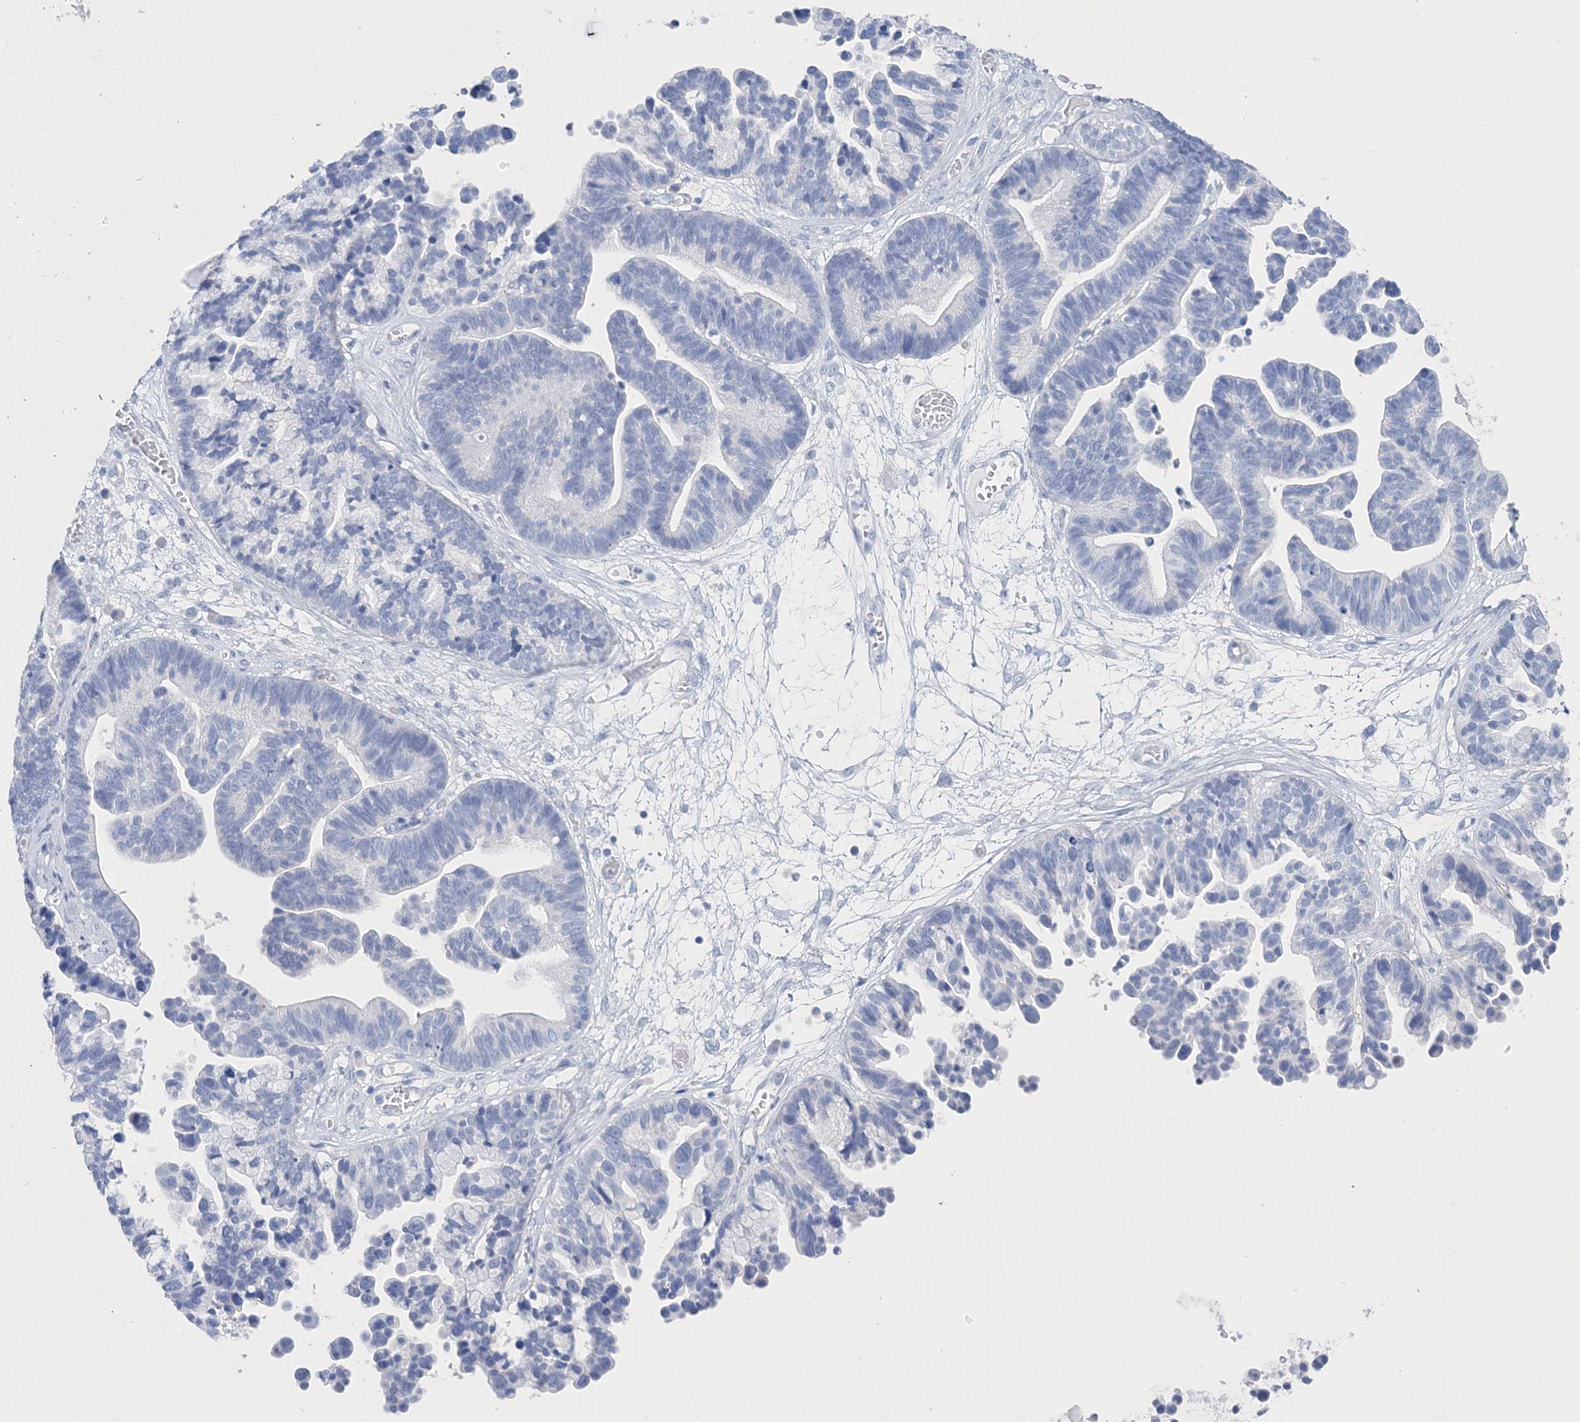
{"staining": {"intensity": "negative", "quantity": "none", "location": "none"}, "tissue": "ovarian cancer", "cell_type": "Tumor cells", "image_type": "cancer", "snomed": [{"axis": "morphology", "description": "Cystadenocarcinoma, serous, NOS"}, {"axis": "topography", "description": "Ovary"}], "caption": "Immunohistochemistry photomicrograph of neoplastic tissue: human ovarian cancer stained with DAB (3,3'-diaminobenzidine) reveals no significant protein positivity in tumor cells.", "gene": "TSPYL6", "patient": {"sex": "female", "age": 56}}